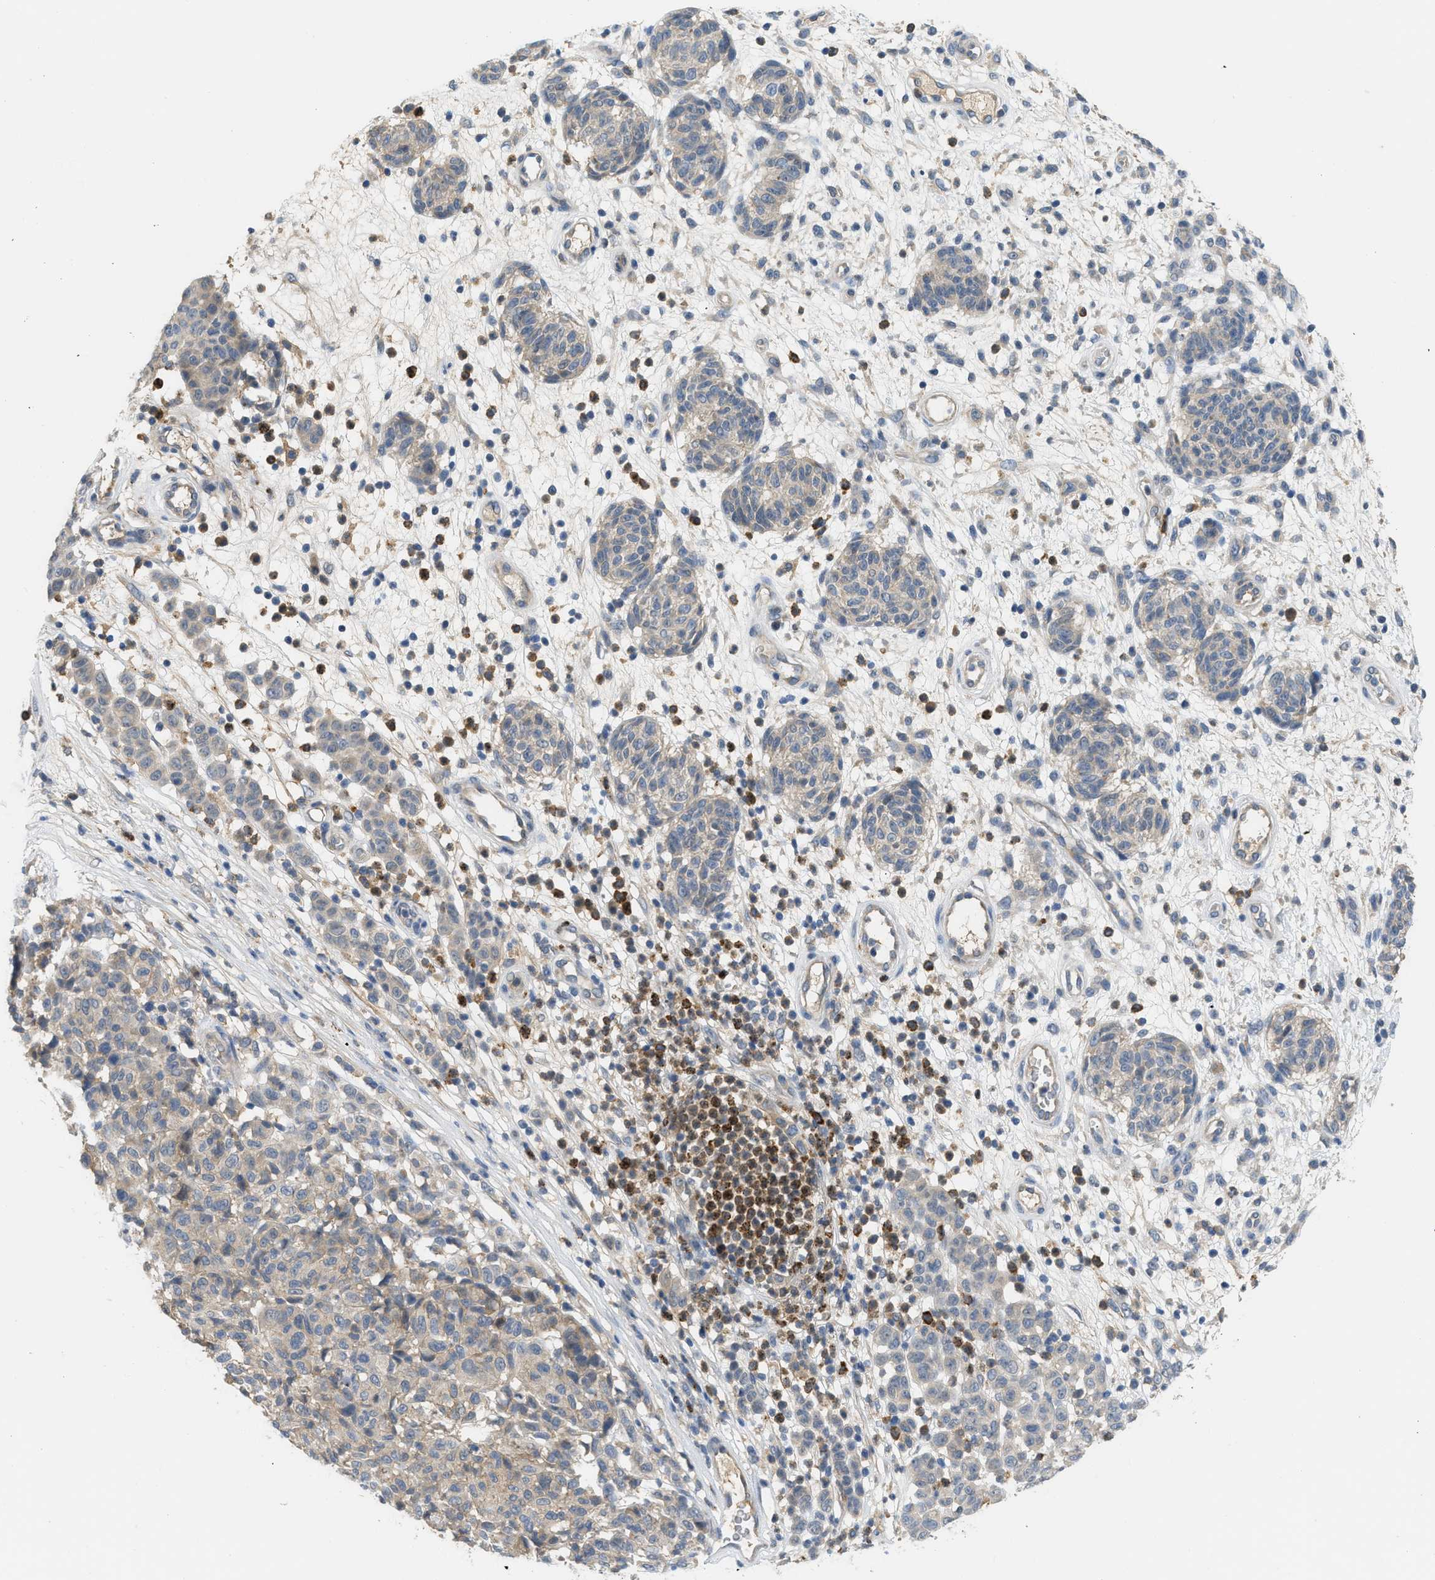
{"staining": {"intensity": "weak", "quantity": "25%-75%", "location": "cytoplasmic/membranous"}, "tissue": "melanoma", "cell_type": "Tumor cells", "image_type": "cancer", "snomed": [{"axis": "morphology", "description": "Malignant melanoma, NOS"}, {"axis": "topography", "description": "Skin"}], "caption": "Immunohistochemical staining of human malignant melanoma demonstrates weak cytoplasmic/membranous protein expression in about 25%-75% of tumor cells.", "gene": "RHBDF2", "patient": {"sex": "male", "age": 59}}